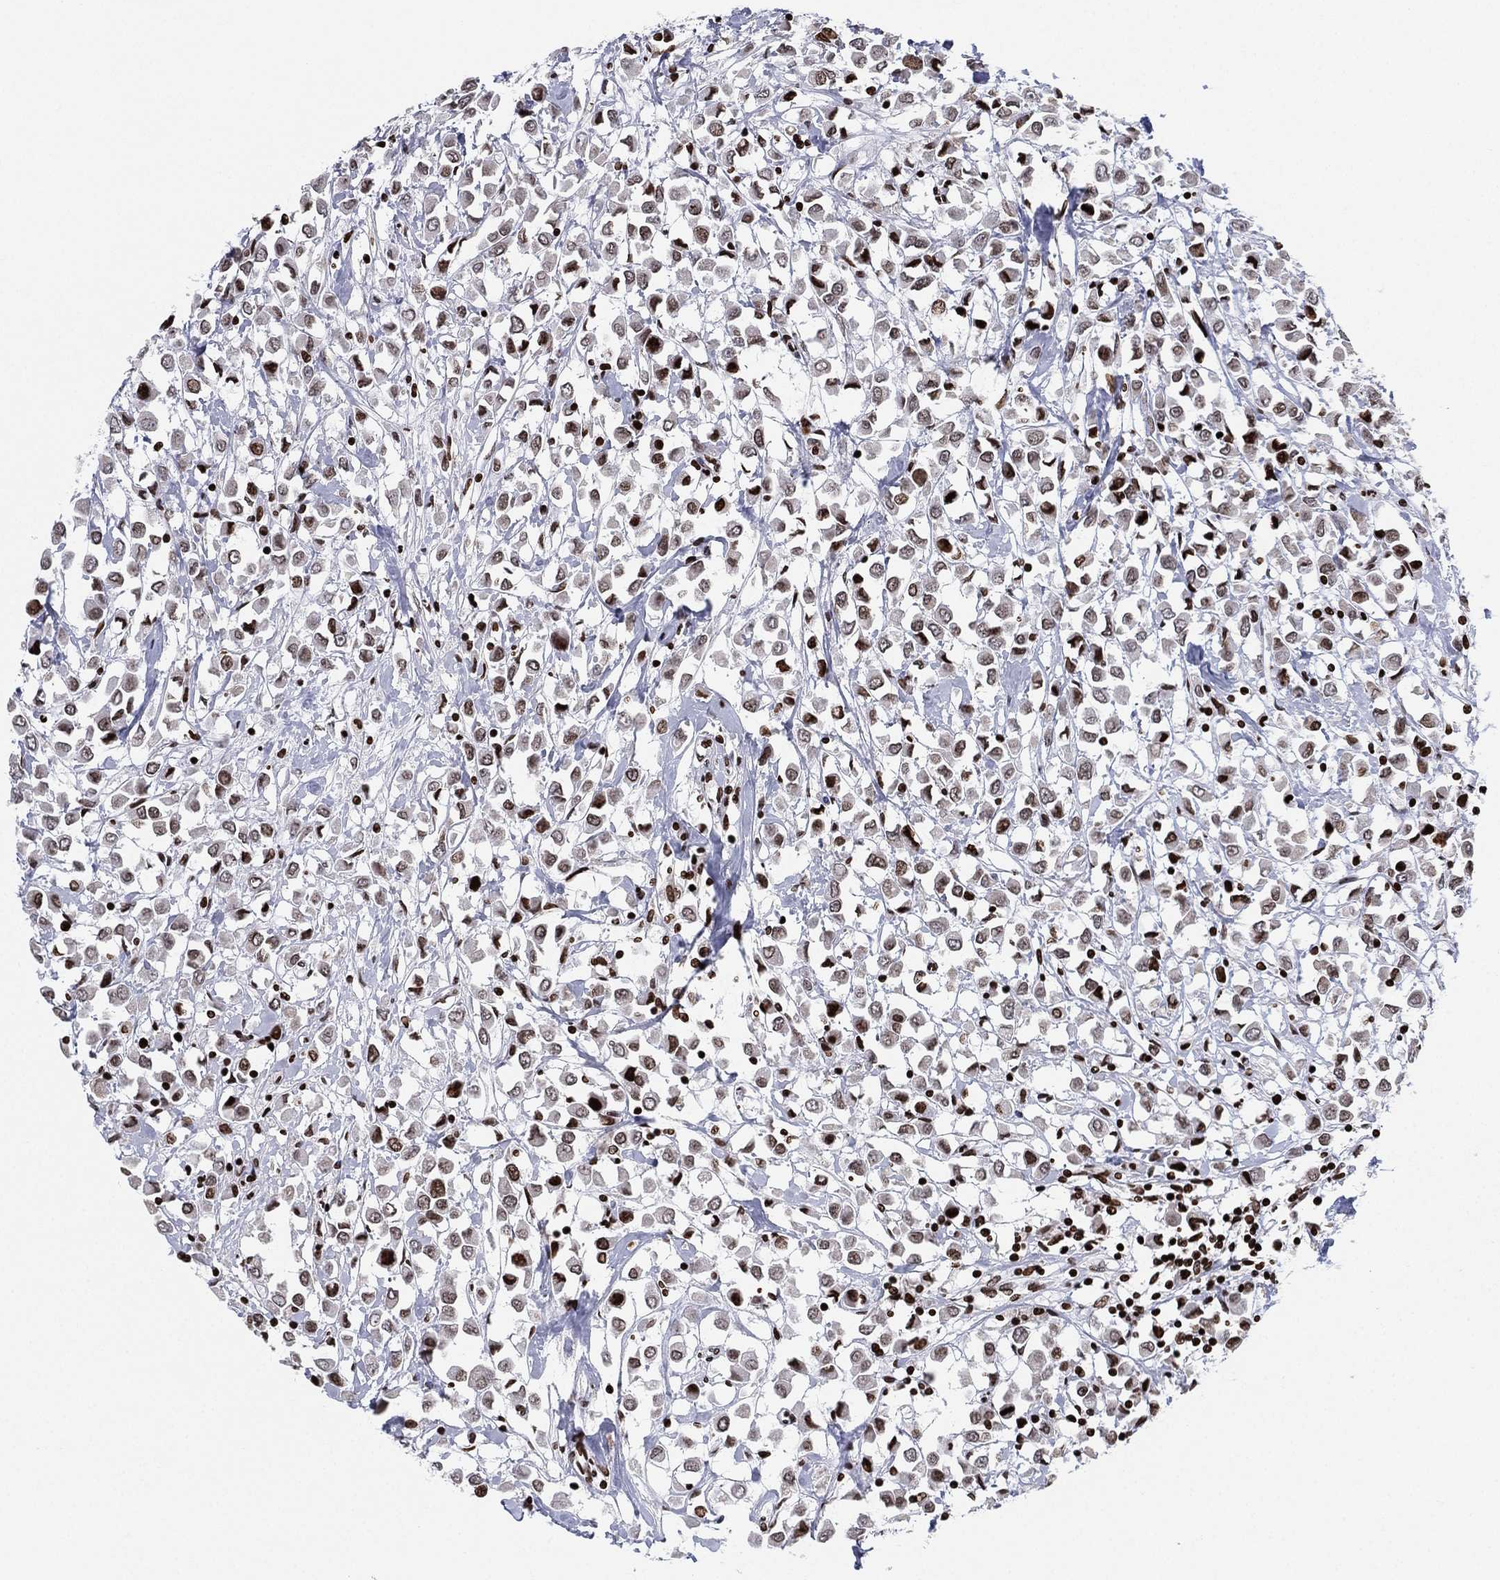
{"staining": {"intensity": "moderate", "quantity": "25%-75%", "location": "nuclear"}, "tissue": "breast cancer", "cell_type": "Tumor cells", "image_type": "cancer", "snomed": [{"axis": "morphology", "description": "Duct carcinoma"}, {"axis": "topography", "description": "Breast"}], "caption": "Immunohistochemical staining of breast cancer (intraductal carcinoma) displays medium levels of moderate nuclear staining in approximately 25%-75% of tumor cells. (Brightfield microscopy of DAB IHC at high magnification).", "gene": "MFSD14A", "patient": {"sex": "female", "age": 61}}